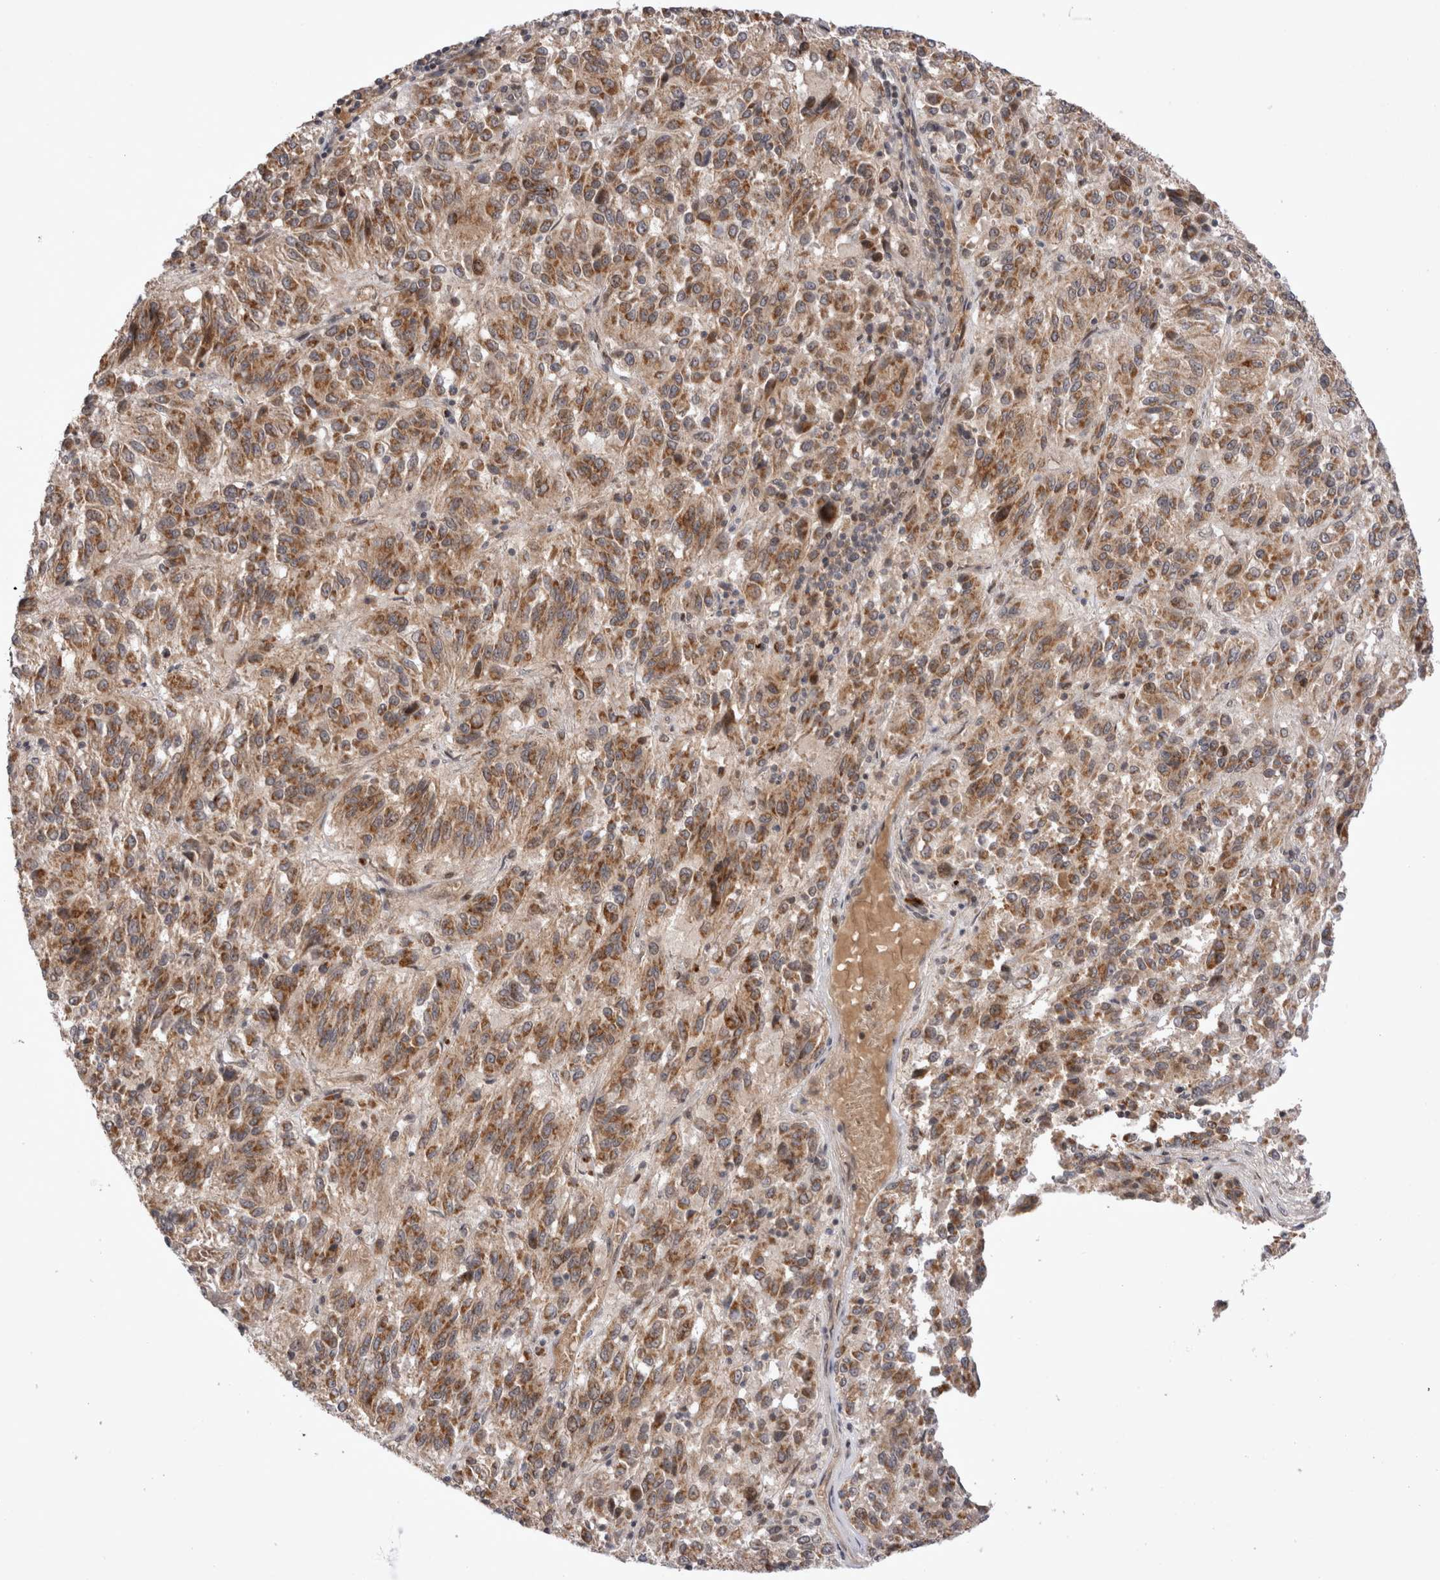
{"staining": {"intensity": "moderate", "quantity": ">75%", "location": "cytoplasmic/membranous"}, "tissue": "melanoma", "cell_type": "Tumor cells", "image_type": "cancer", "snomed": [{"axis": "morphology", "description": "Malignant melanoma, Metastatic site"}, {"axis": "topography", "description": "Lung"}], "caption": "Melanoma tissue exhibits moderate cytoplasmic/membranous expression in approximately >75% of tumor cells", "gene": "PLEKHM1", "patient": {"sex": "male", "age": 64}}